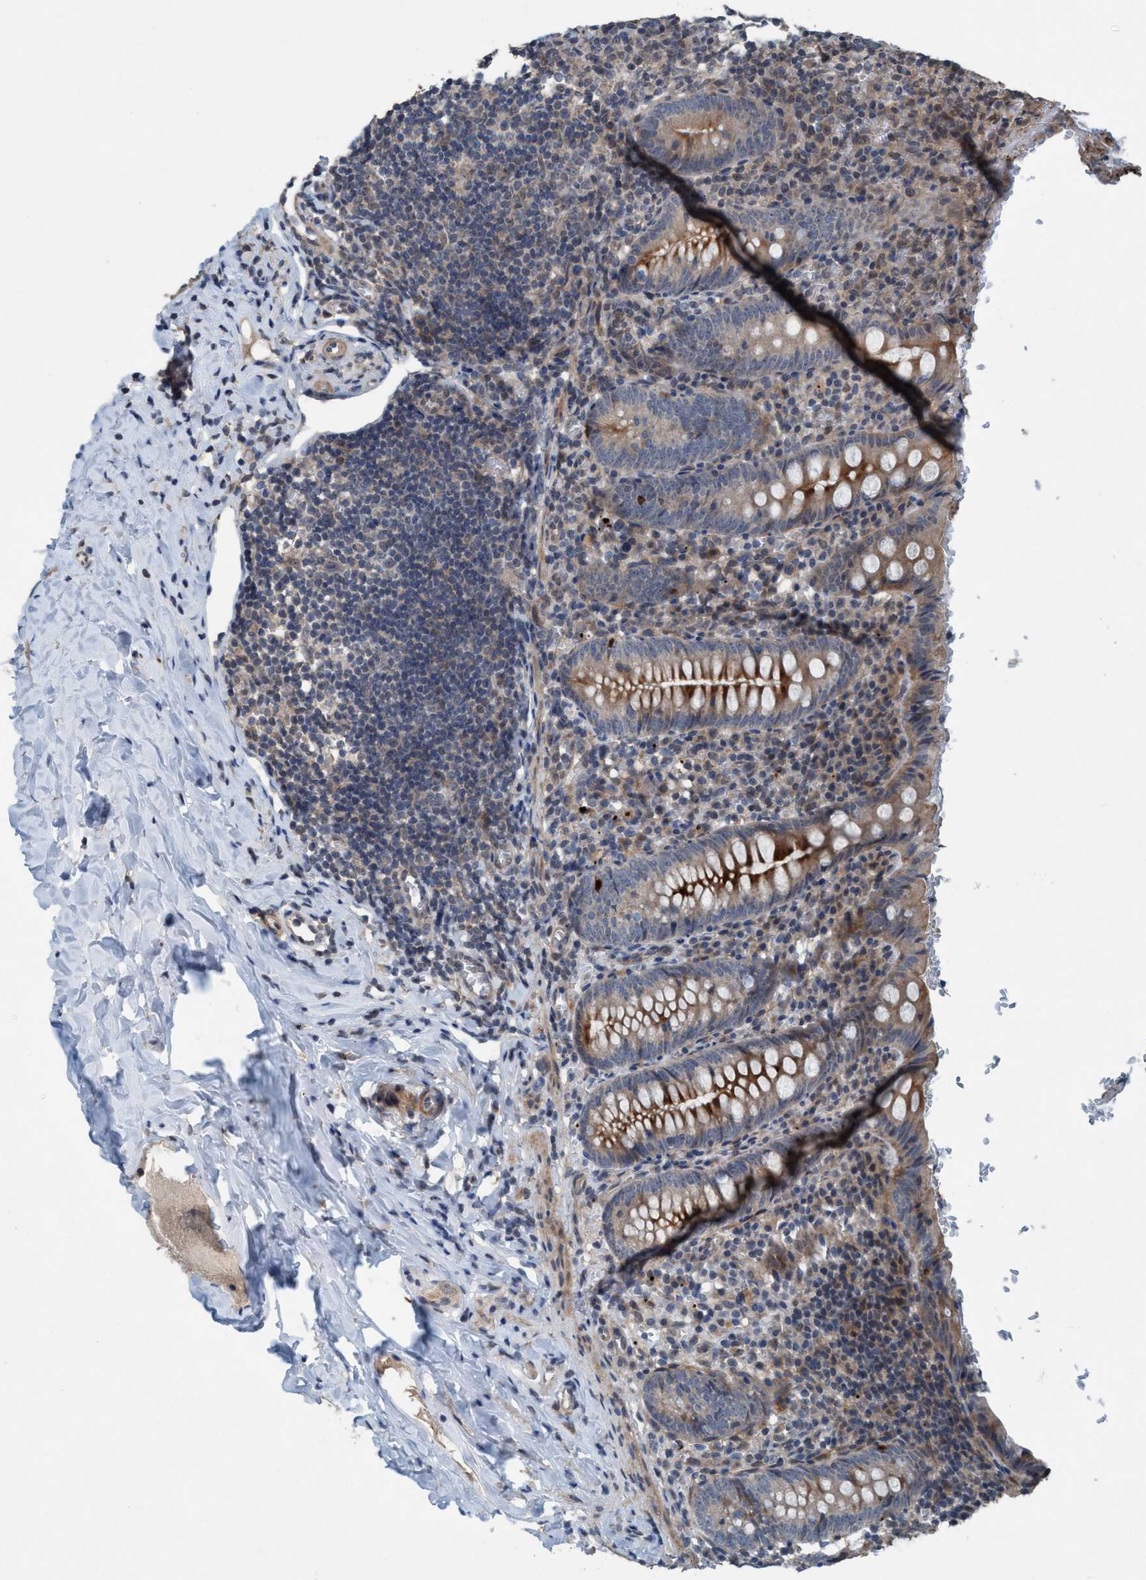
{"staining": {"intensity": "moderate", "quantity": "25%-75%", "location": "cytoplasmic/membranous"}, "tissue": "appendix", "cell_type": "Glandular cells", "image_type": "normal", "snomed": [{"axis": "morphology", "description": "Normal tissue, NOS"}, {"axis": "topography", "description": "Appendix"}], "caption": "Immunohistochemistry micrograph of benign human appendix stained for a protein (brown), which shows medium levels of moderate cytoplasmic/membranous staining in about 25%-75% of glandular cells.", "gene": "NISCH", "patient": {"sex": "female", "age": 10}}